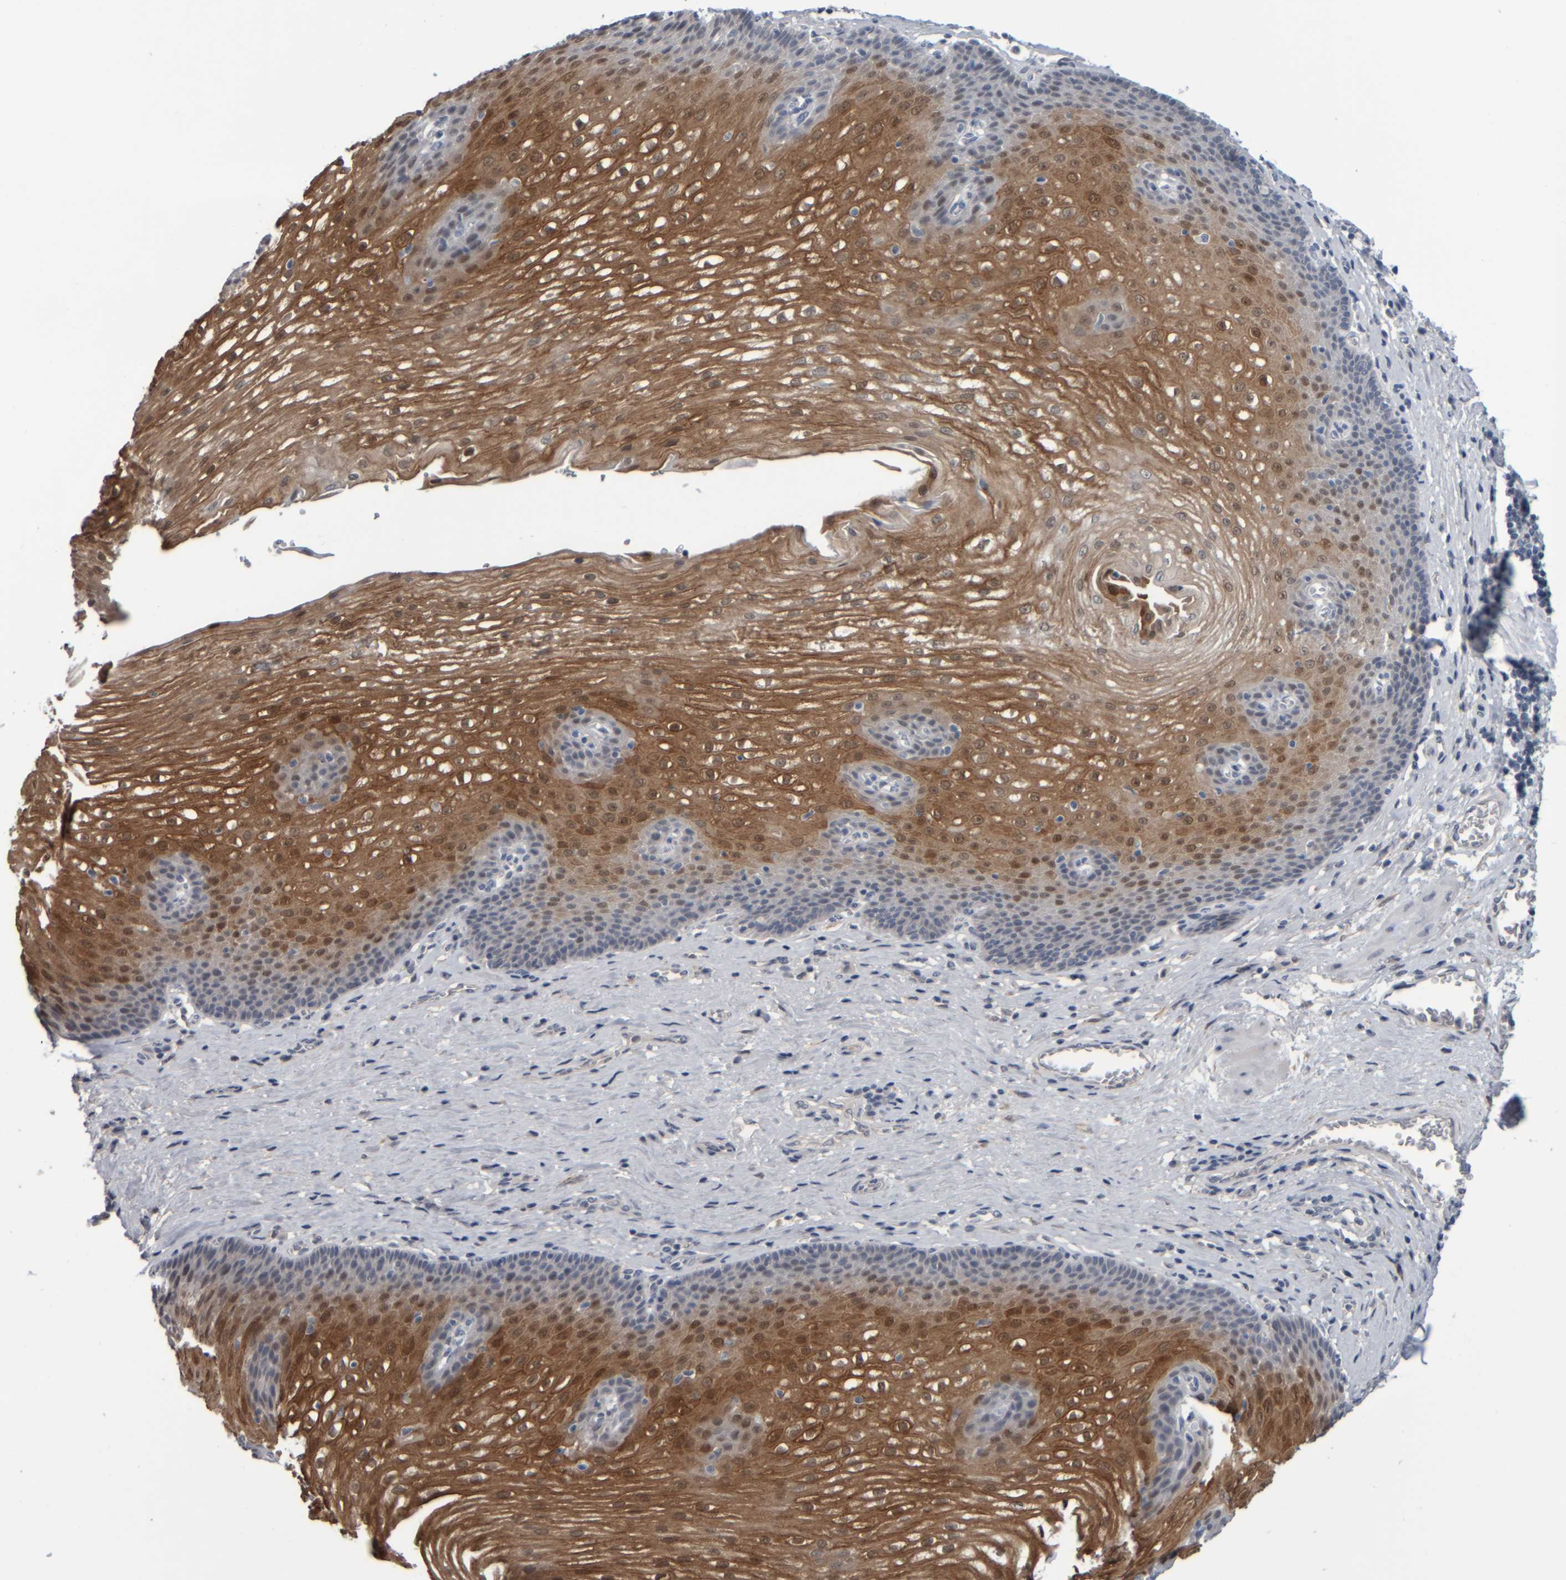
{"staining": {"intensity": "strong", "quantity": ">75%", "location": "cytoplasmic/membranous"}, "tissue": "esophagus", "cell_type": "Squamous epithelial cells", "image_type": "normal", "snomed": [{"axis": "morphology", "description": "Normal tissue, NOS"}, {"axis": "topography", "description": "Esophagus"}], "caption": "Approximately >75% of squamous epithelial cells in normal human esophagus show strong cytoplasmic/membranous protein positivity as visualized by brown immunohistochemical staining.", "gene": "COL14A1", "patient": {"sex": "male", "age": 48}}